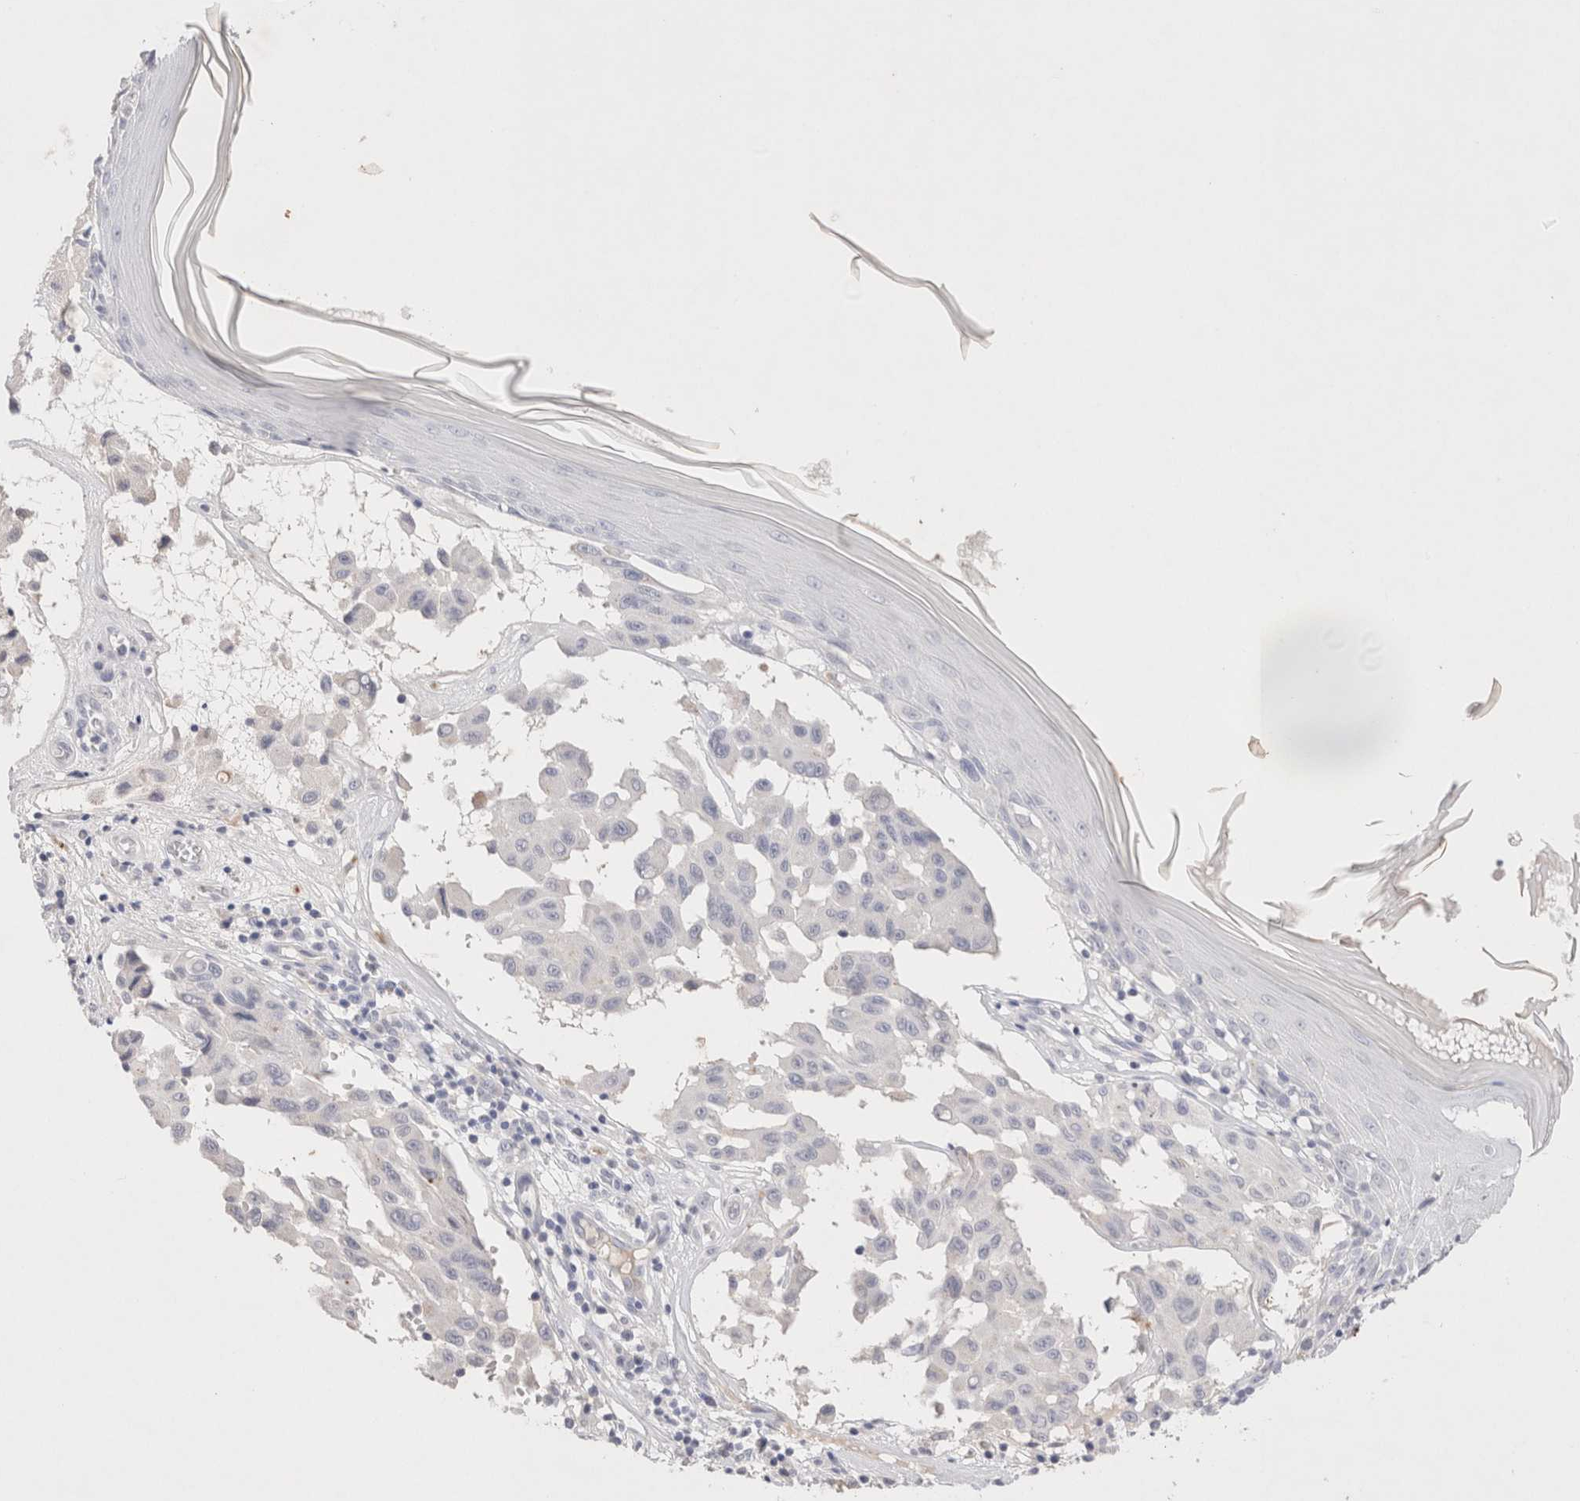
{"staining": {"intensity": "negative", "quantity": "none", "location": "none"}, "tissue": "melanoma", "cell_type": "Tumor cells", "image_type": "cancer", "snomed": [{"axis": "morphology", "description": "Malignant melanoma, NOS"}, {"axis": "topography", "description": "Skin"}], "caption": "Tumor cells are negative for protein expression in human melanoma.", "gene": "EPCAM", "patient": {"sex": "male", "age": 30}}